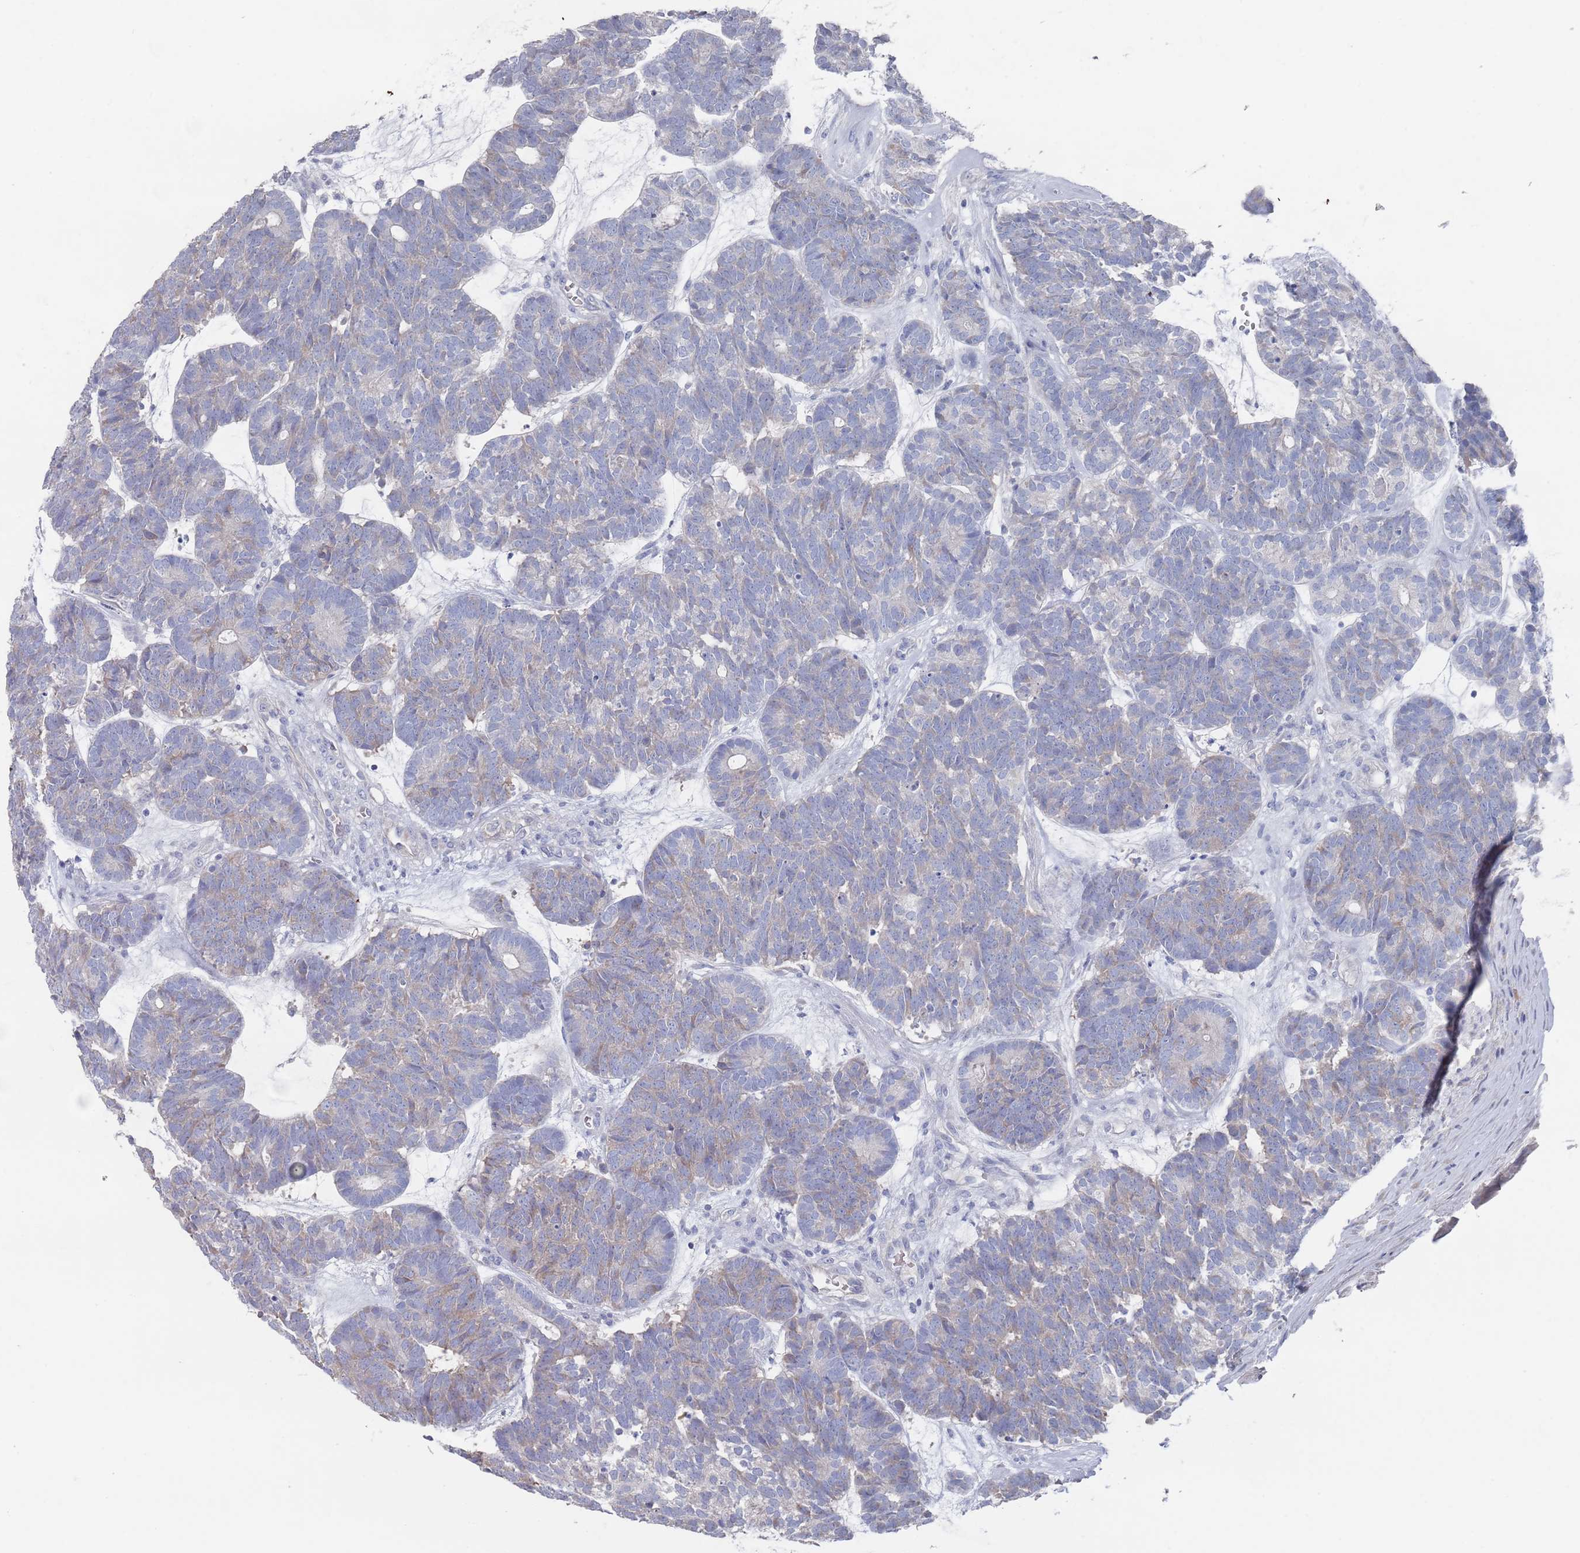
{"staining": {"intensity": "weak", "quantity": "25%-75%", "location": "cytoplasmic/membranous"}, "tissue": "head and neck cancer", "cell_type": "Tumor cells", "image_type": "cancer", "snomed": [{"axis": "morphology", "description": "Adenocarcinoma, NOS"}, {"axis": "topography", "description": "Head-Neck"}], "caption": "Weak cytoplasmic/membranous expression is identified in approximately 25%-75% of tumor cells in head and neck cancer. (DAB = brown stain, brightfield microscopy at high magnification).", "gene": "TMCO3", "patient": {"sex": "female", "age": 81}}